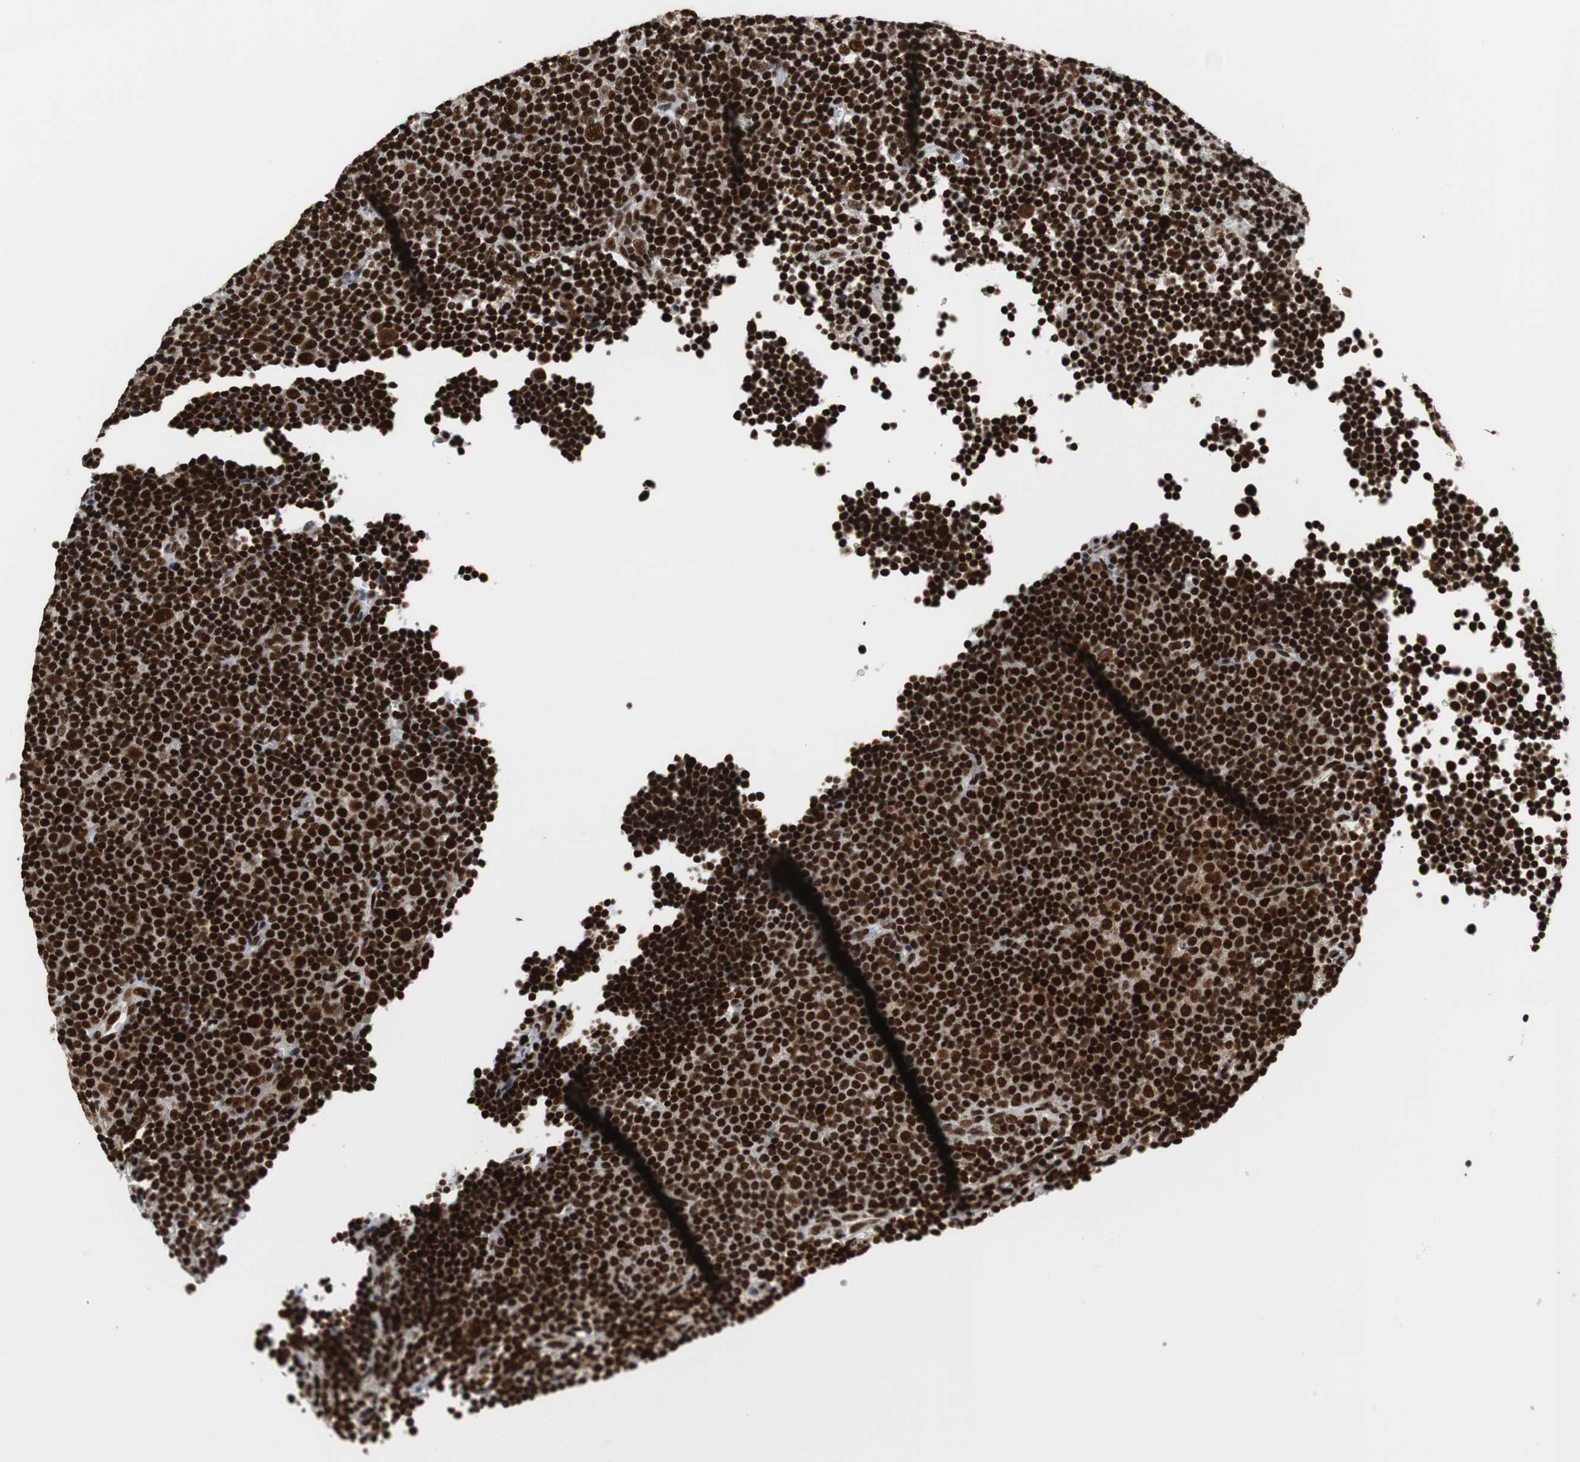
{"staining": {"intensity": "strong", "quantity": ">75%", "location": "nuclear"}, "tissue": "lymphoma", "cell_type": "Tumor cells", "image_type": "cancer", "snomed": [{"axis": "morphology", "description": "Malignant lymphoma, non-Hodgkin's type, Low grade"}, {"axis": "topography", "description": "Lymph node"}], "caption": "Lymphoma tissue shows strong nuclear positivity in approximately >75% of tumor cells, visualized by immunohistochemistry. (IHC, brightfield microscopy, high magnification).", "gene": "HDAC1", "patient": {"sex": "female", "age": 67}}